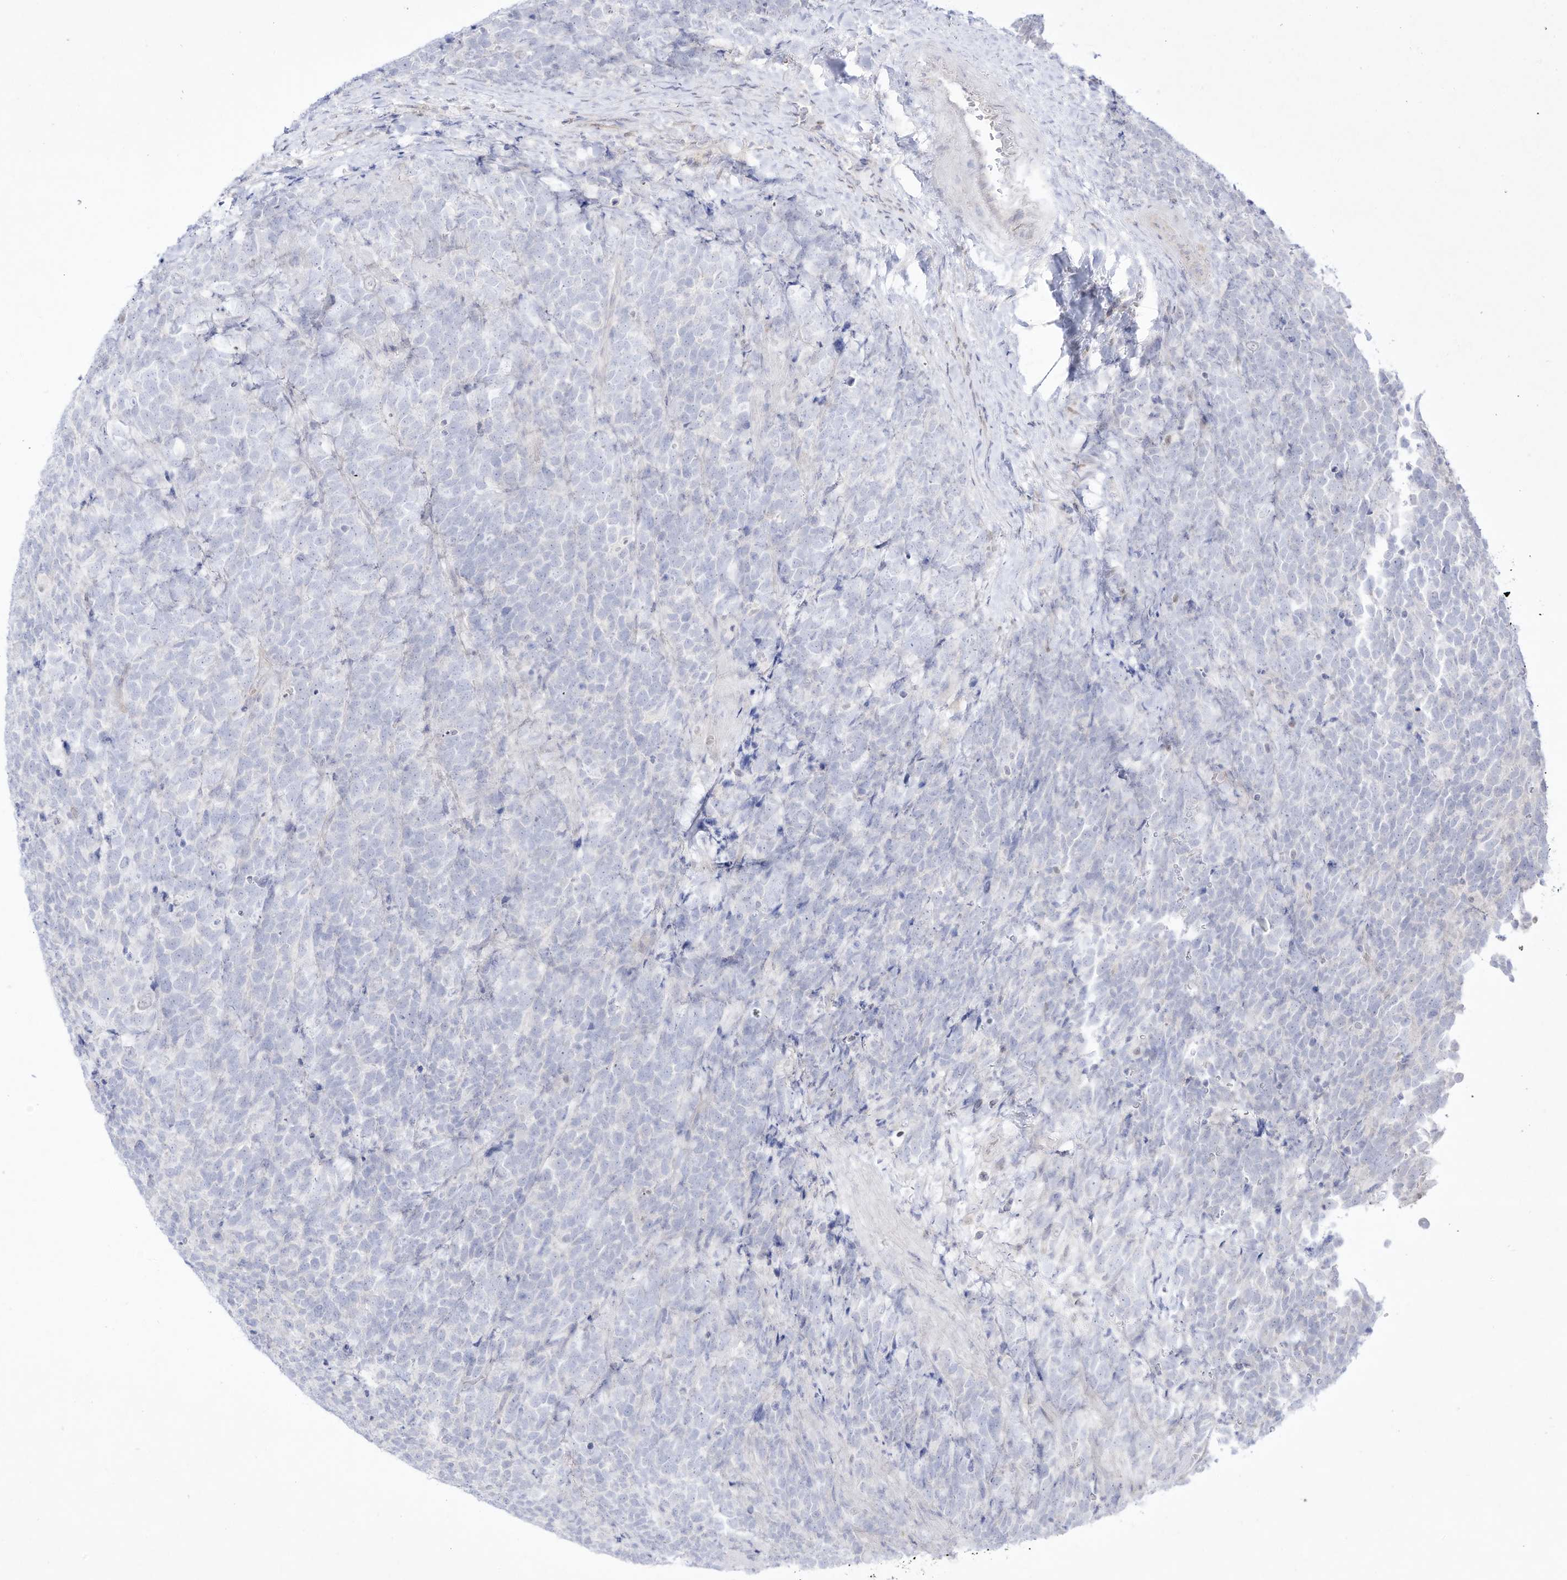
{"staining": {"intensity": "negative", "quantity": "none", "location": "none"}, "tissue": "urothelial cancer", "cell_type": "Tumor cells", "image_type": "cancer", "snomed": [{"axis": "morphology", "description": "Urothelial carcinoma, High grade"}, {"axis": "topography", "description": "Urinary bladder"}], "caption": "This photomicrograph is of urothelial cancer stained with IHC to label a protein in brown with the nuclei are counter-stained blue. There is no expression in tumor cells.", "gene": "DMKN", "patient": {"sex": "female", "age": 82}}